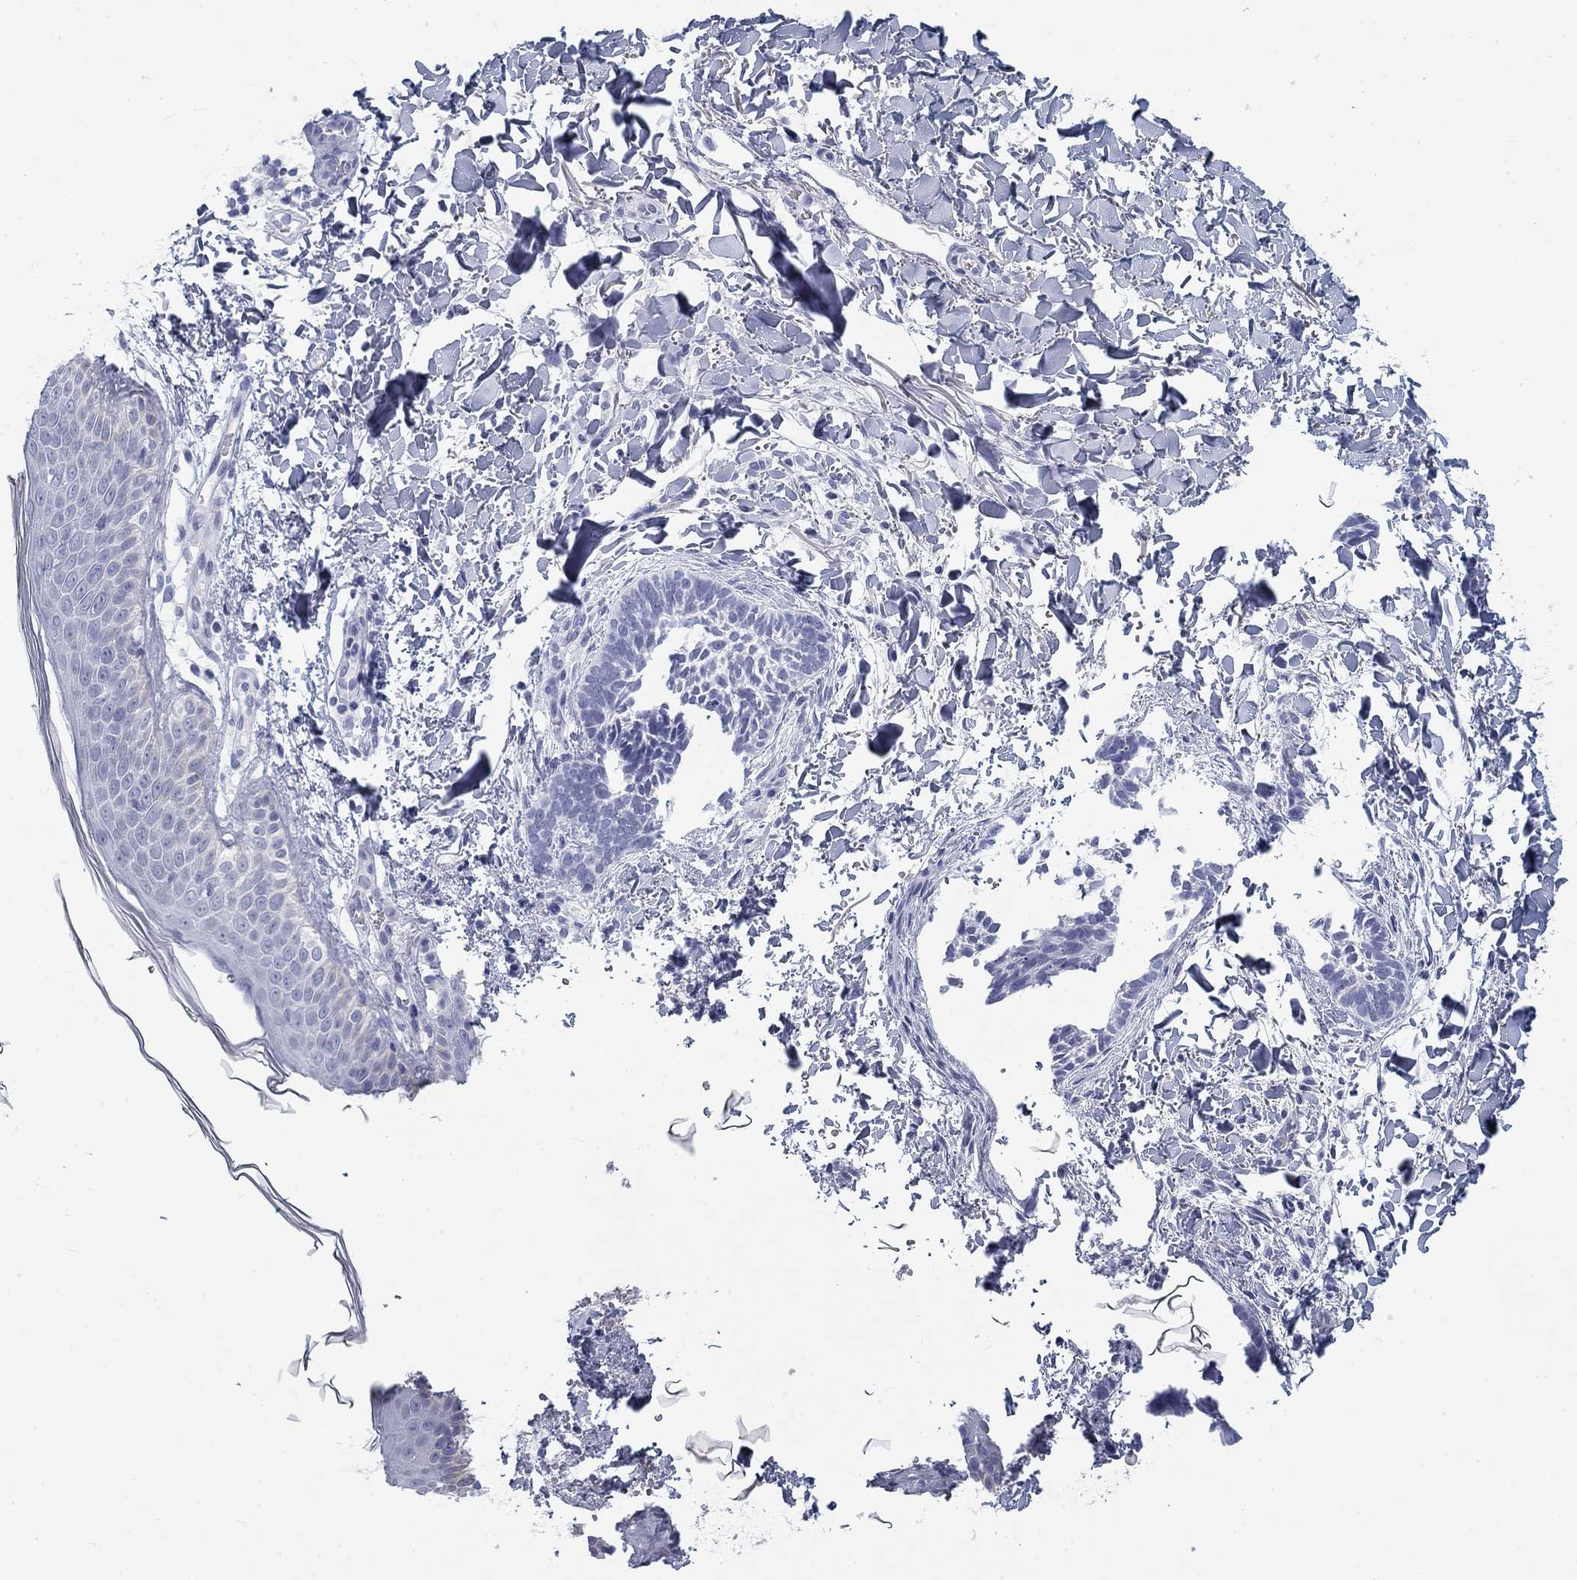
{"staining": {"intensity": "negative", "quantity": "none", "location": "none"}, "tissue": "skin cancer", "cell_type": "Tumor cells", "image_type": "cancer", "snomed": [{"axis": "morphology", "description": "Normal tissue, NOS"}, {"axis": "morphology", "description": "Basal cell carcinoma"}, {"axis": "topography", "description": "Skin"}], "caption": "IHC photomicrograph of neoplastic tissue: human skin cancer (basal cell carcinoma) stained with DAB (3,3'-diaminobenzidine) reveals no significant protein staining in tumor cells.", "gene": "CALB1", "patient": {"sex": "male", "age": 46}}